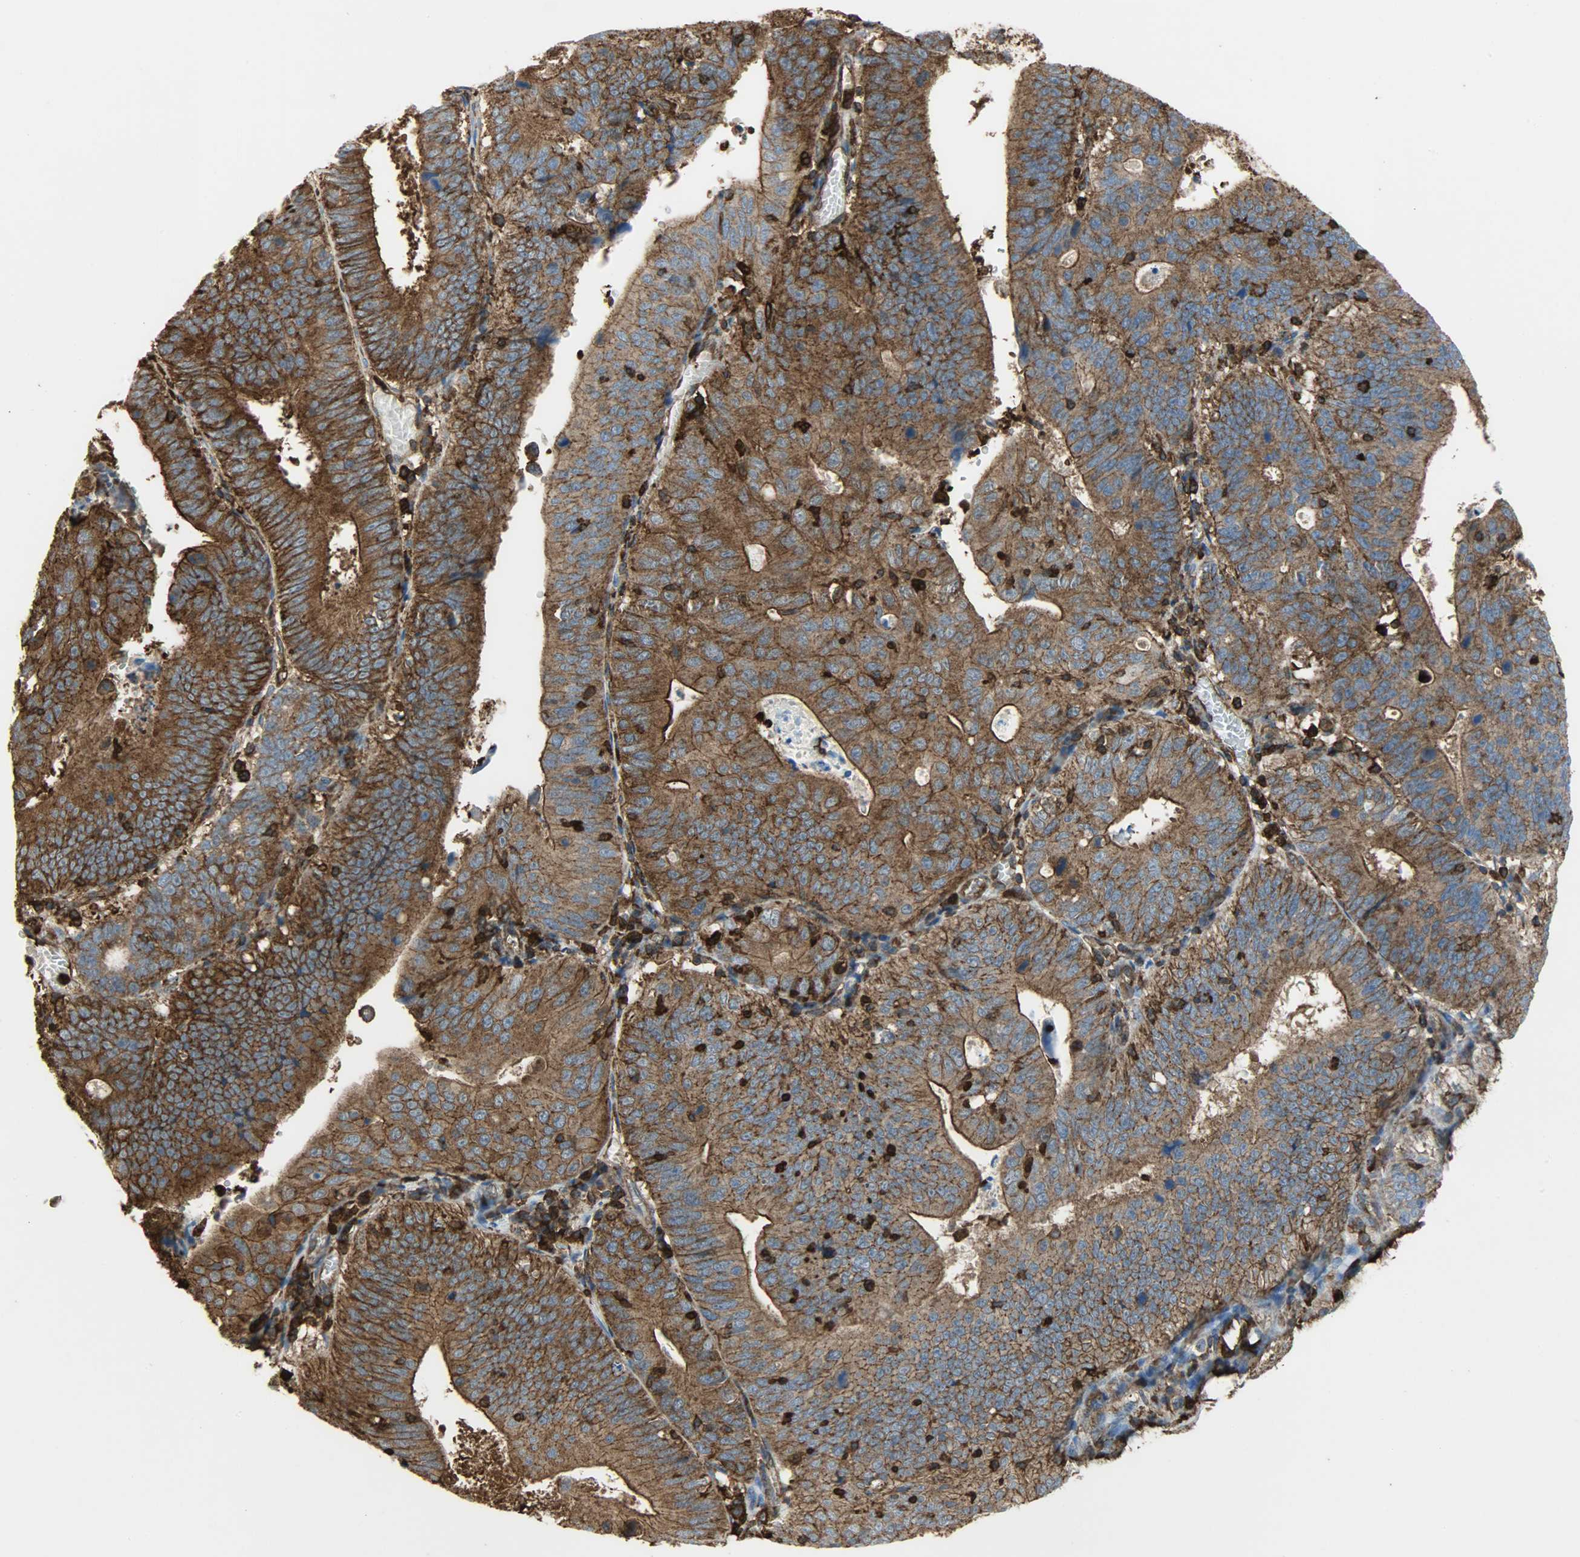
{"staining": {"intensity": "strong", "quantity": ">75%", "location": "cytoplasmic/membranous"}, "tissue": "stomach cancer", "cell_type": "Tumor cells", "image_type": "cancer", "snomed": [{"axis": "morphology", "description": "Adenocarcinoma, NOS"}, {"axis": "topography", "description": "Stomach"}], "caption": "Immunohistochemistry of human stomach cancer reveals high levels of strong cytoplasmic/membranous expression in about >75% of tumor cells.", "gene": "VASP", "patient": {"sex": "male", "age": 59}}